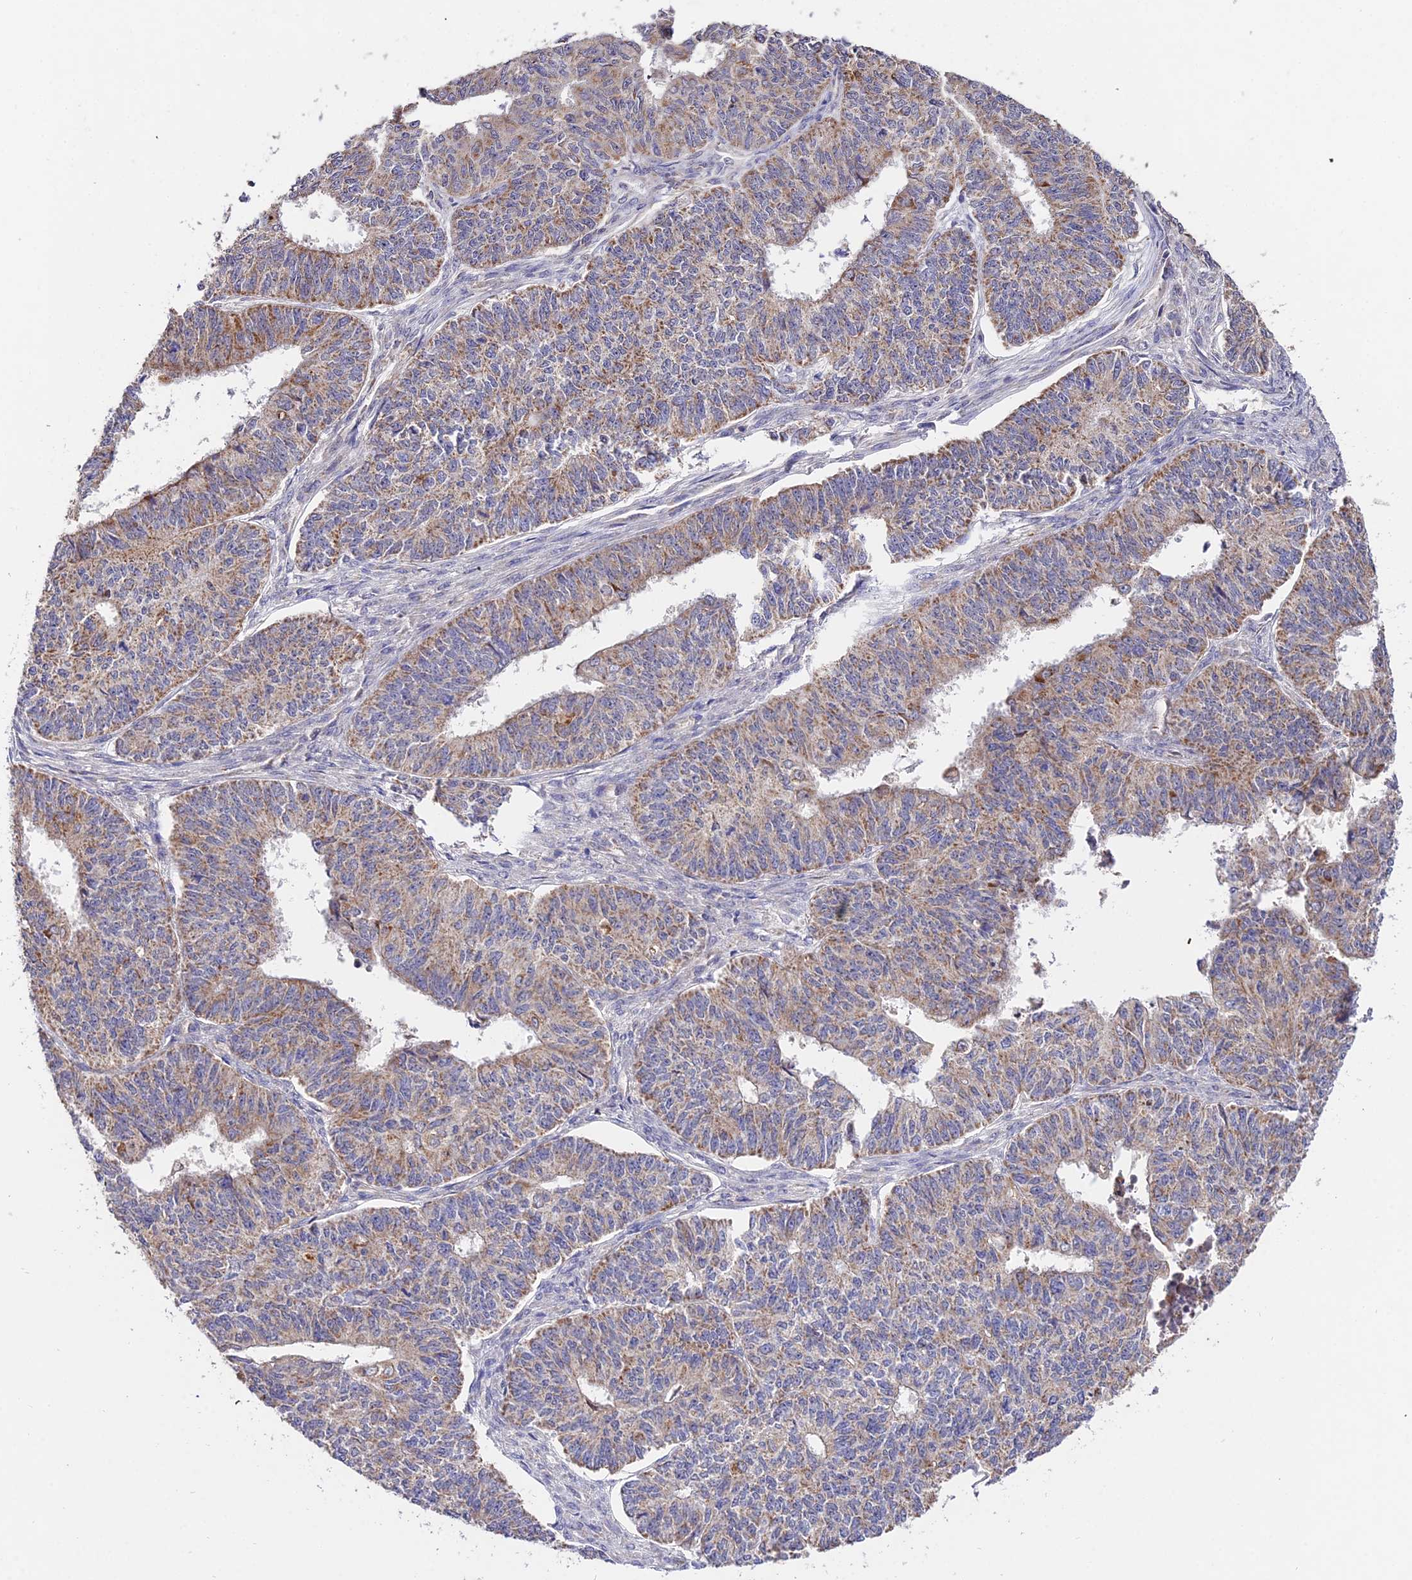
{"staining": {"intensity": "moderate", "quantity": "<25%", "location": "cytoplasmic/membranous"}, "tissue": "endometrial cancer", "cell_type": "Tumor cells", "image_type": "cancer", "snomed": [{"axis": "morphology", "description": "Adenocarcinoma, NOS"}, {"axis": "topography", "description": "Endometrium"}], "caption": "Immunohistochemical staining of human endometrial cancer displays low levels of moderate cytoplasmic/membranous expression in approximately <25% of tumor cells. The staining is performed using DAB (3,3'-diaminobenzidine) brown chromogen to label protein expression. The nuclei are counter-stained blue using hematoxylin.", "gene": "WDR5B", "patient": {"sex": "female", "age": 32}}